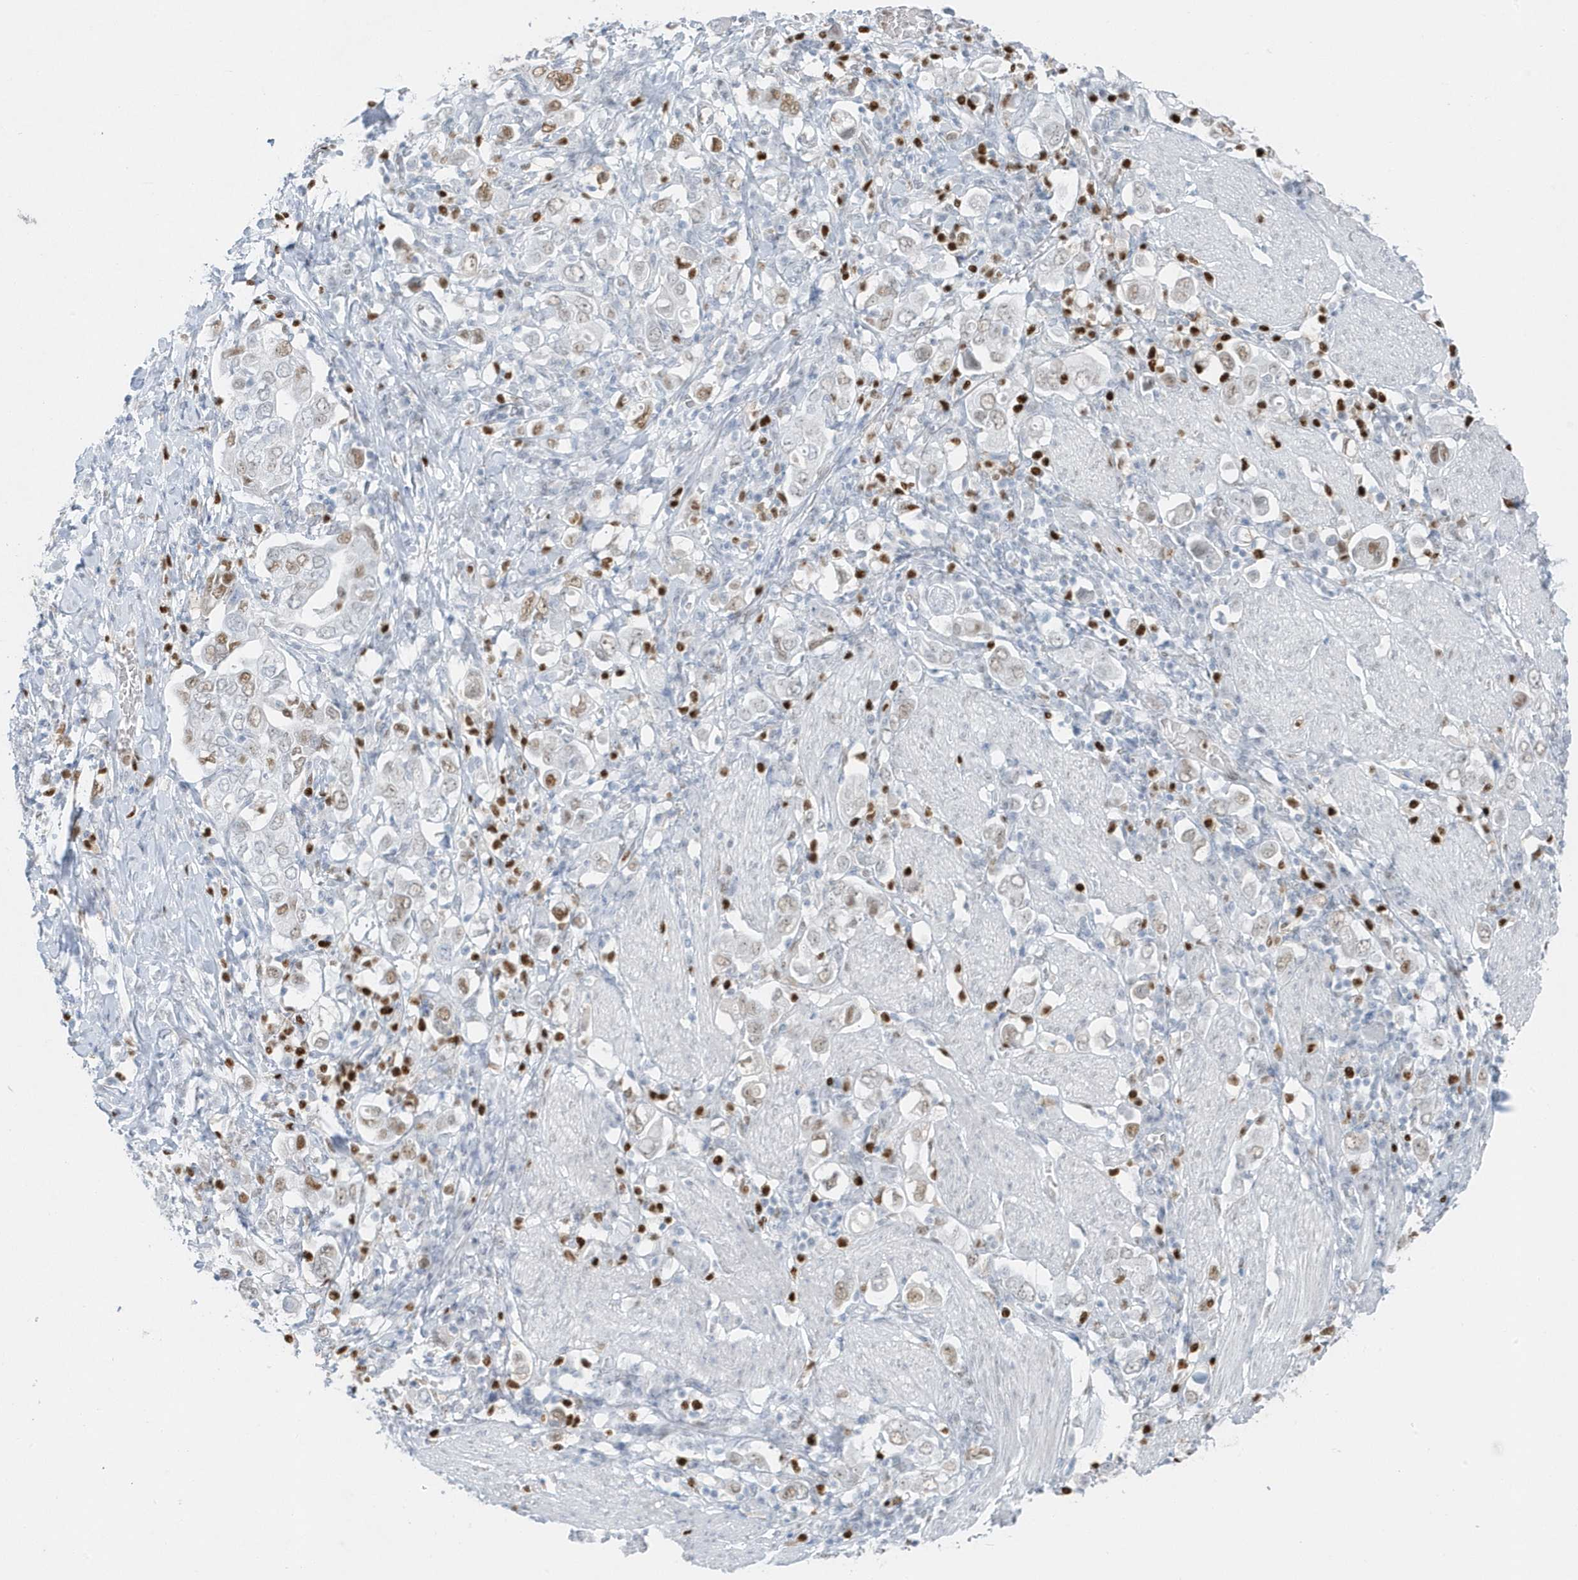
{"staining": {"intensity": "weak", "quantity": ">75%", "location": "nuclear"}, "tissue": "stomach cancer", "cell_type": "Tumor cells", "image_type": "cancer", "snomed": [{"axis": "morphology", "description": "Adenocarcinoma, NOS"}, {"axis": "topography", "description": "Stomach, upper"}], "caption": "Immunohistochemistry (IHC) photomicrograph of neoplastic tissue: adenocarcinoma (stomach) stained using immunohistochemistry exhibits low levels of weak protein expression localized specifically in the nuclear of tumor cells, appearing as a nuclear brown color.", "gene": "SMIM34", "patient": {"sex": "male", "age": 62}}